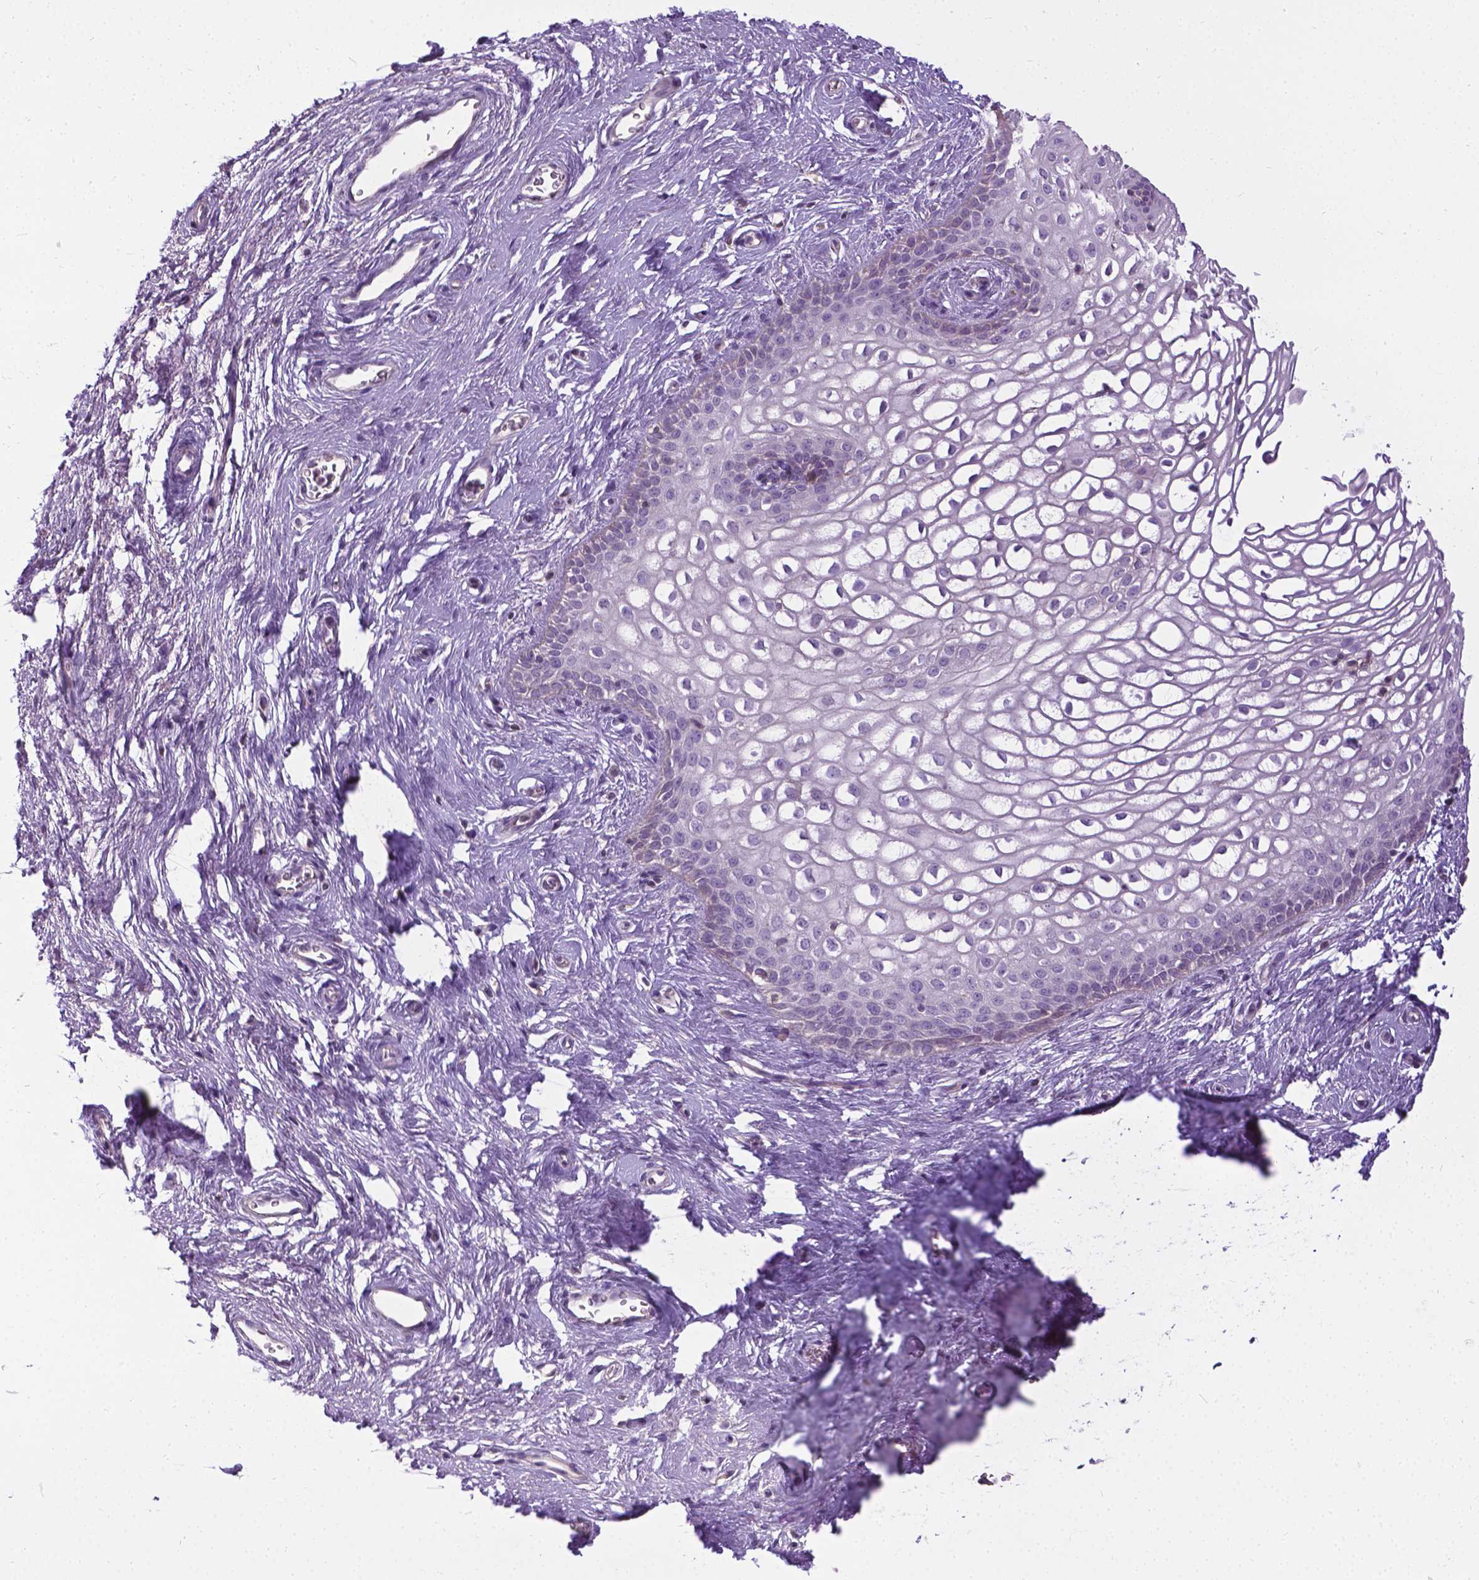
{"staining": {"intensity": "negative", "quantity": "none", "location": "none"}, "tissue": "skin", "cell_type": "Epidermal cells", "image_type": "normal", "snomed": [{"axis": "morphology", "description": "Normal tissue, NOS"}, {"axis": "topography", "description": "Anal"}], "caption": "Skin was stained to show a protein in brown. There is no significant staining in epidermal cells. (Stains: DAB IHC with hematoxylin counter stain, Microscopy: brightfield microscopy at high magnification).", "gene": "JAK3", "patient": {"sex": "female", "age": 46}}